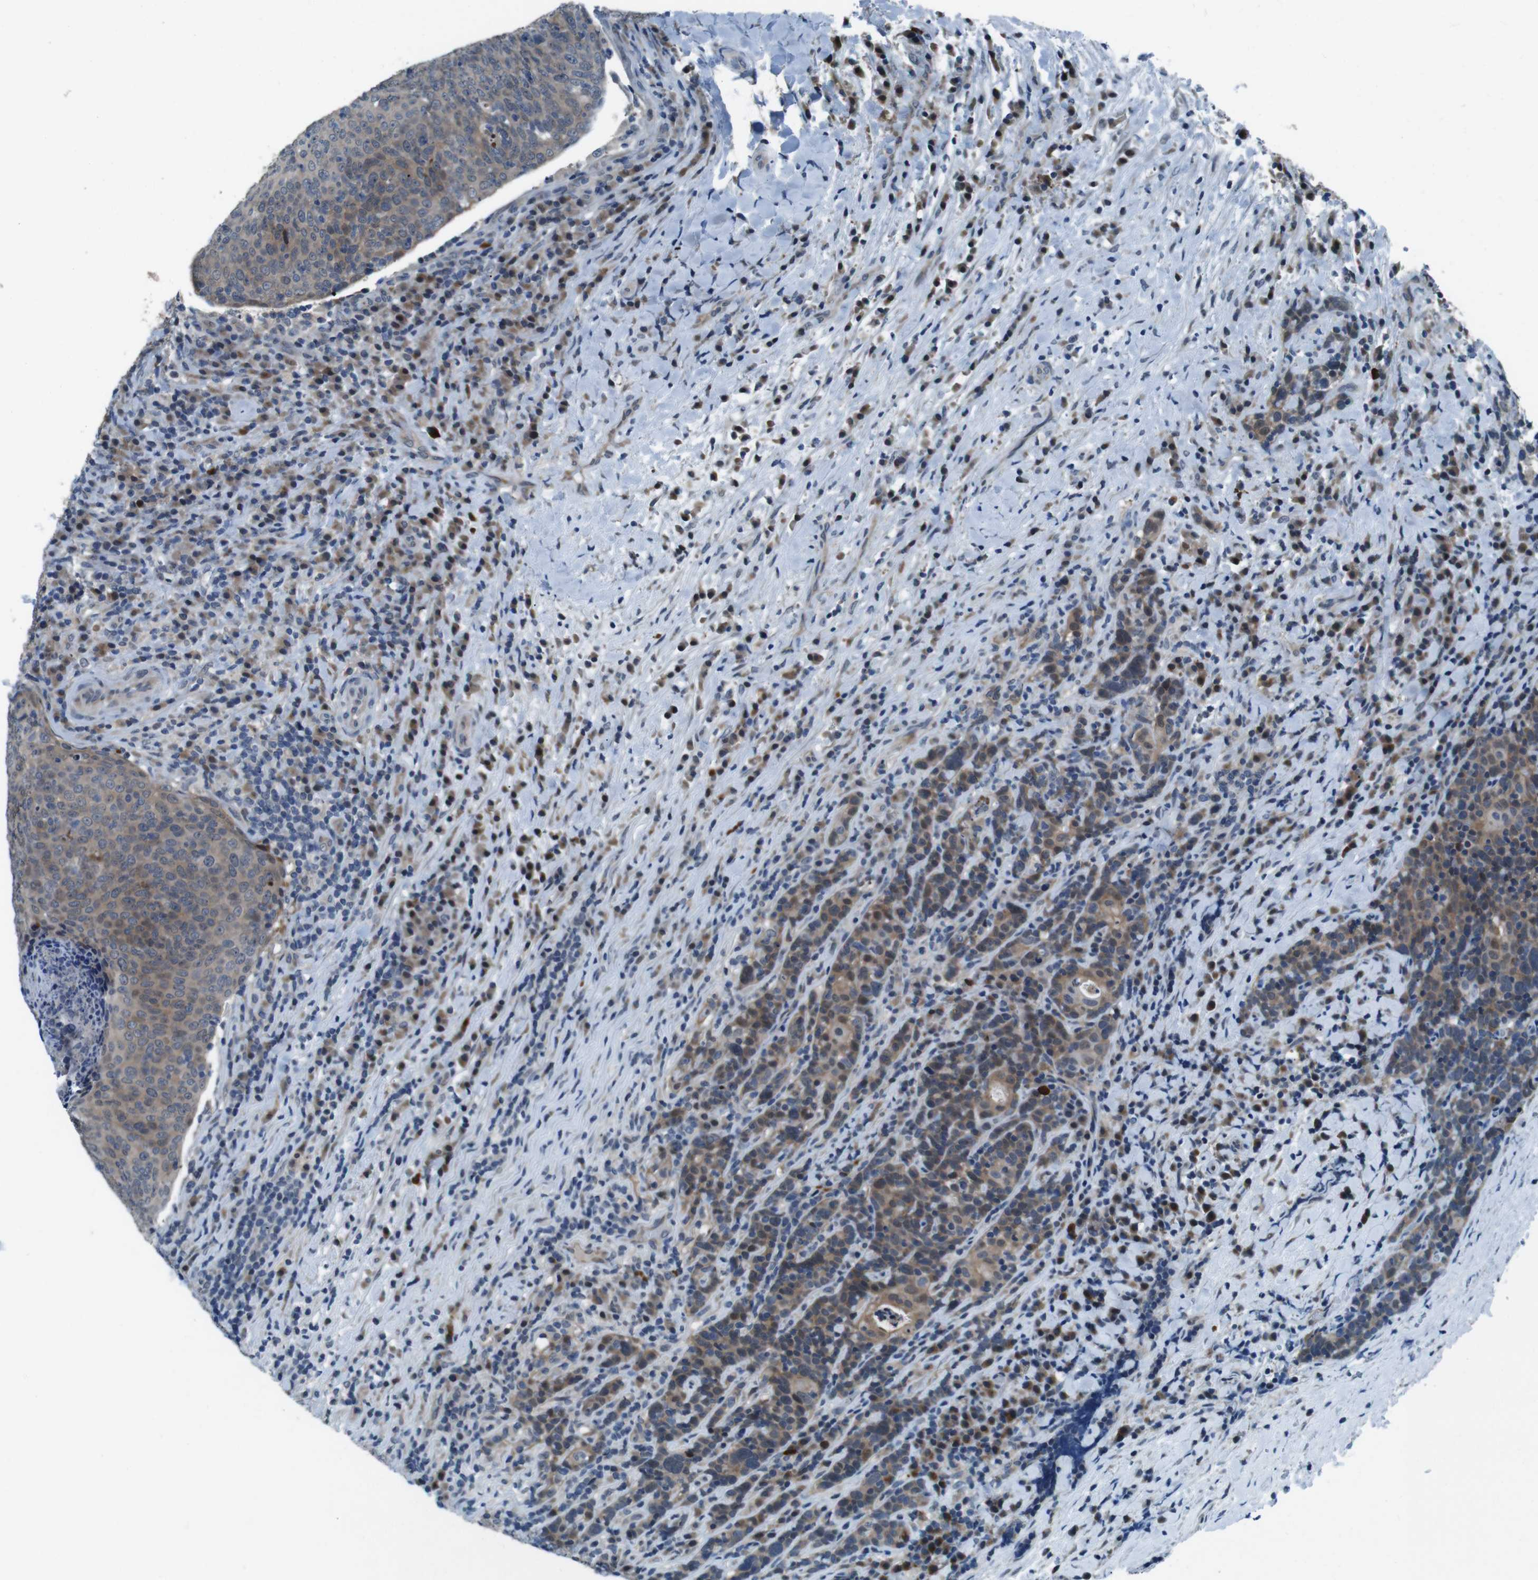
{"staining": {"intensity": "moderate", "quantity": ">75%", "location": "cytoplasmic/membranous"}, "tissue": "head and neck cancer", "cell_type": "Tumor cells", "image_type": "cancer", "snomed": [{"axis": "morphology", "description": "Squamous cell carcinoma, NOS"}, {"axis": "morphology", "description": "Squamous cell carcinoma, metastatic, NOS"}, {"axis": "topography", "description": "Lymph node"}, {"axis": "topography", "description": "Head-Neck"}], "caption": "Head and neck cancer (metastatic squamous cell carcinoma) stained for a protein (brown) displays moderate cytoplasmic/membranous positive positivity in about >75% of tumor cells.", "gene": "LRP5", "patient": {"sex": "male", "age": 62}}